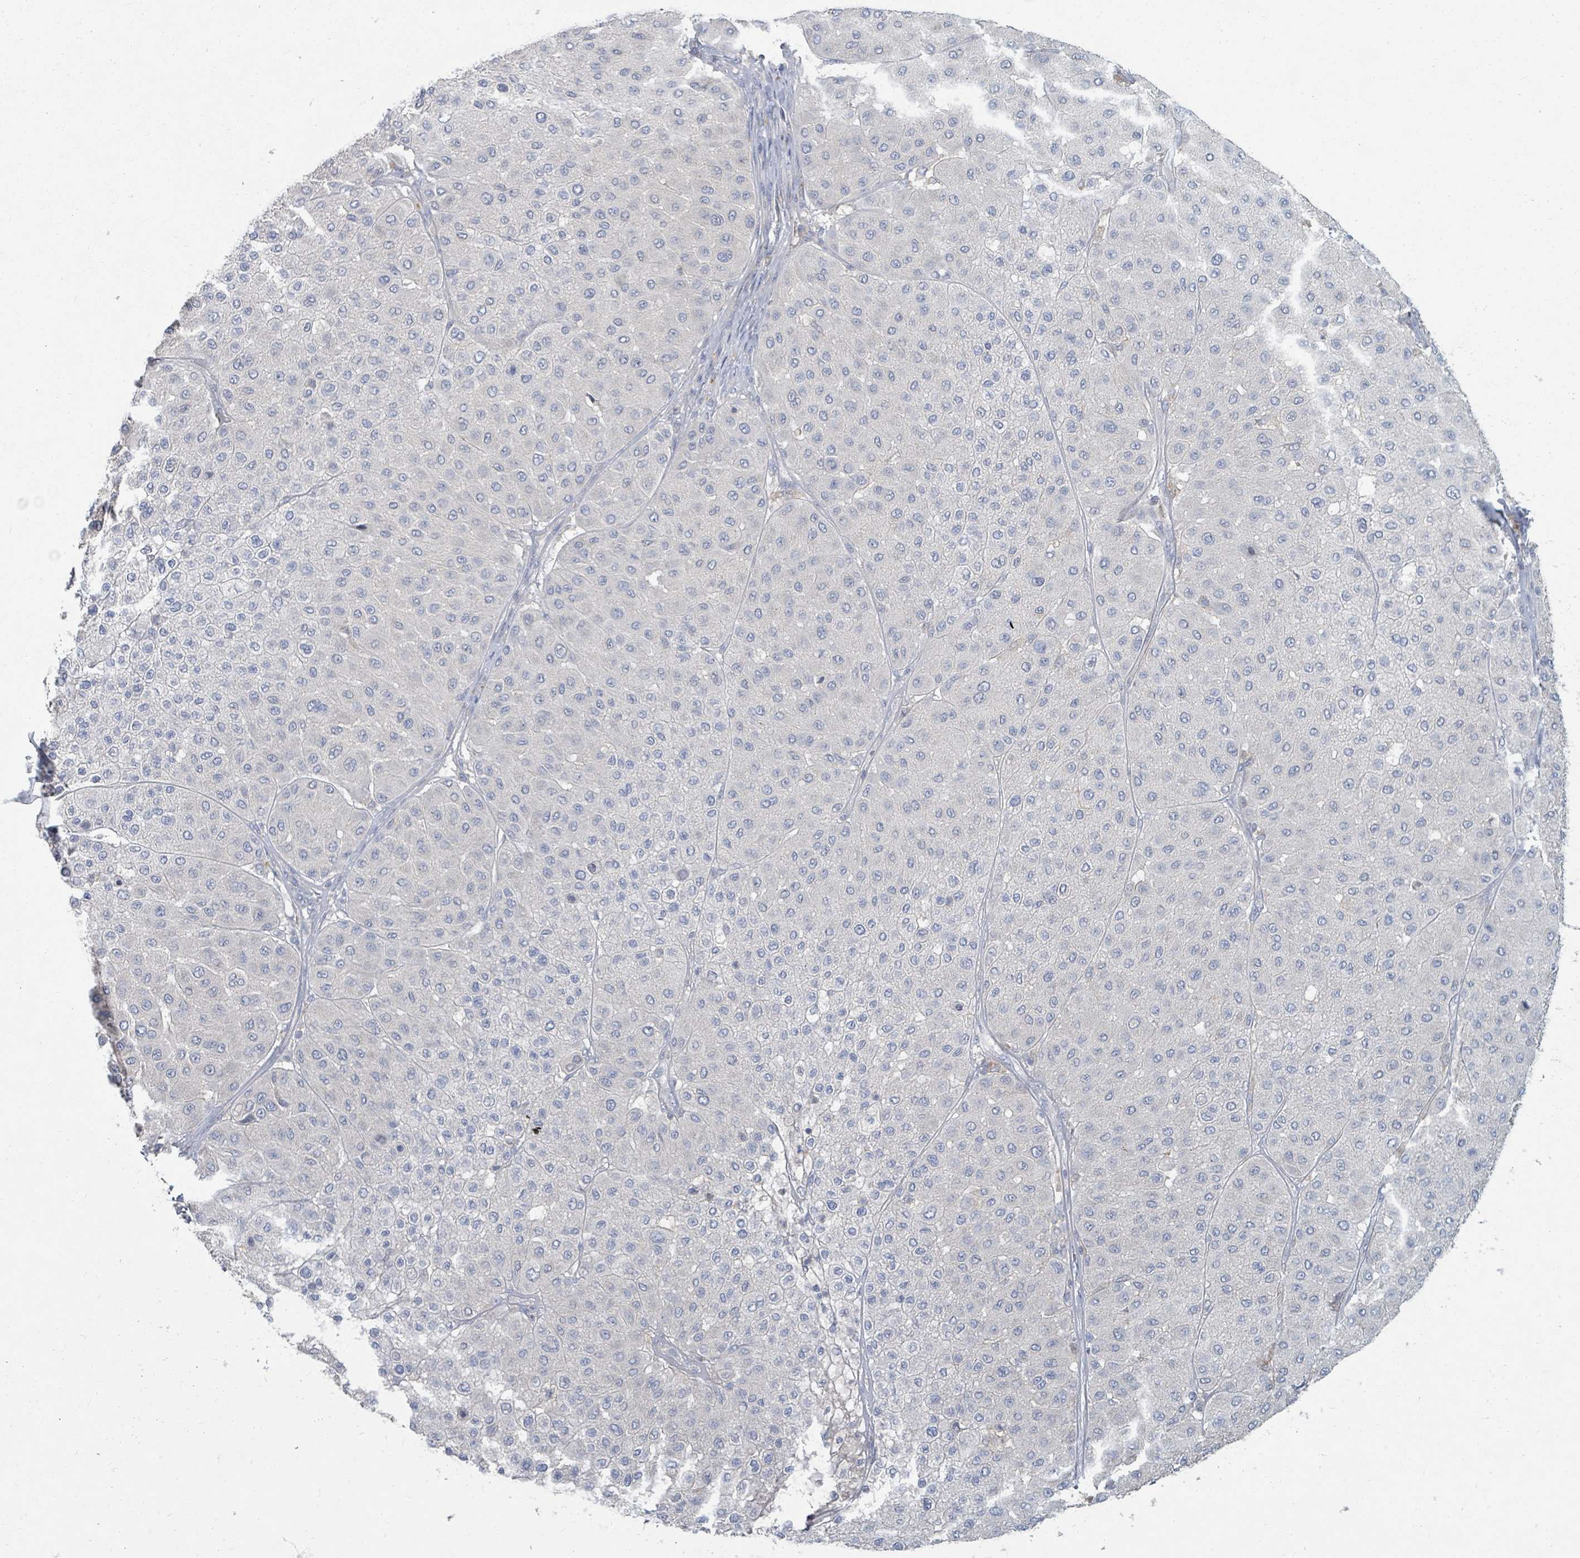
{"staining": {"intensity": "negative", "quantity": "none", "location": "none"}, "tissue": "melanoma", "cell_type": "Tumor cells", "image_type": "cancer", "snomed": [{"axis": "morphology", "description": "Malignant melanoma, Metastatic site"}, {"axis": "topography", "description": "Smooth muscle"}], "caption": "Immunohistochemistry micrograph of human melanoma stained for a protein (brown), which displays no positivity in tumor cells.", "gene": "ARGFX", "patient": {"sex": "male", "age": 41}}